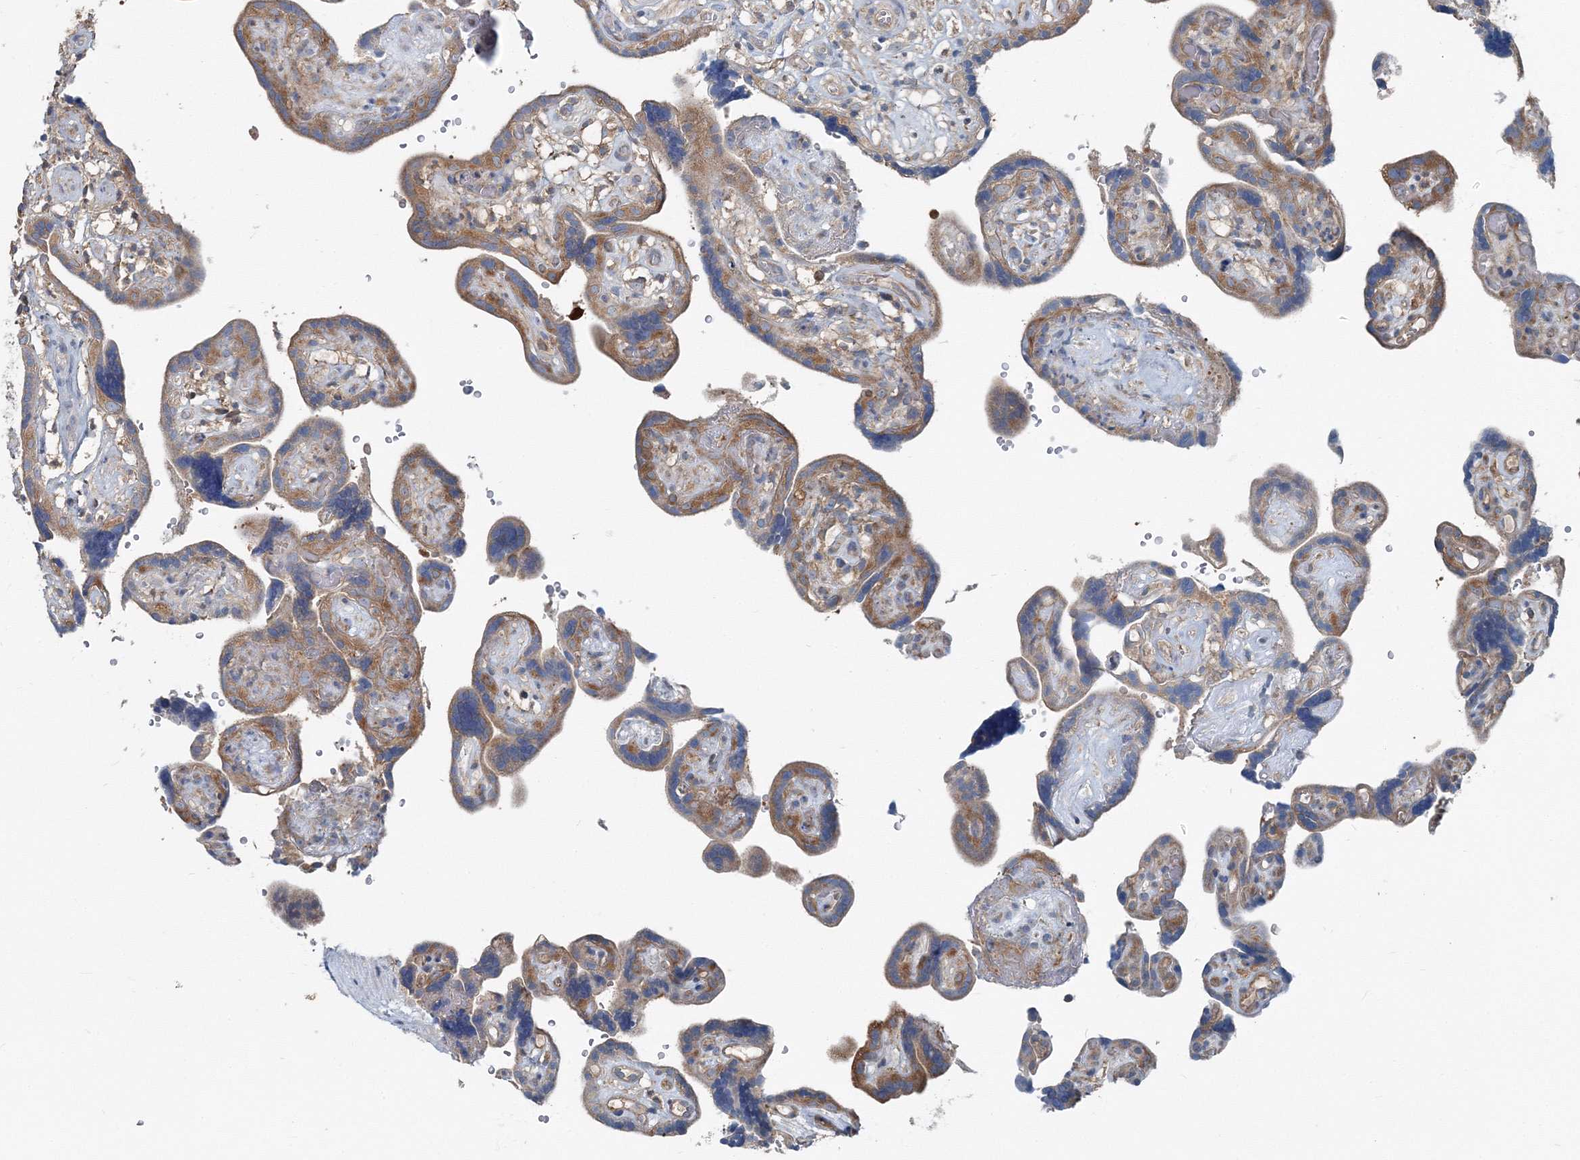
{"staining": {"intensity": "moderate", "quantity": ">75%", "location": "cytoplasmic/membranous"}, "tissue": "placenta", "cell_type": "Trophoblastic cells", "image_type": "normal", "snomed": [{"axis": "morphology", "description": "Normal tissue, NOS"}, {"axis": "topography", "description": "Placenta"}], "caption": "Immunohistochemical staining of normal human placenta reveals medium levels of moderate cytoplasmic/membranous staining in about >75% of trophoblastic cells.", "gene": "MPHOSPH9", "patient": {"sex": "female", "age": 30}}